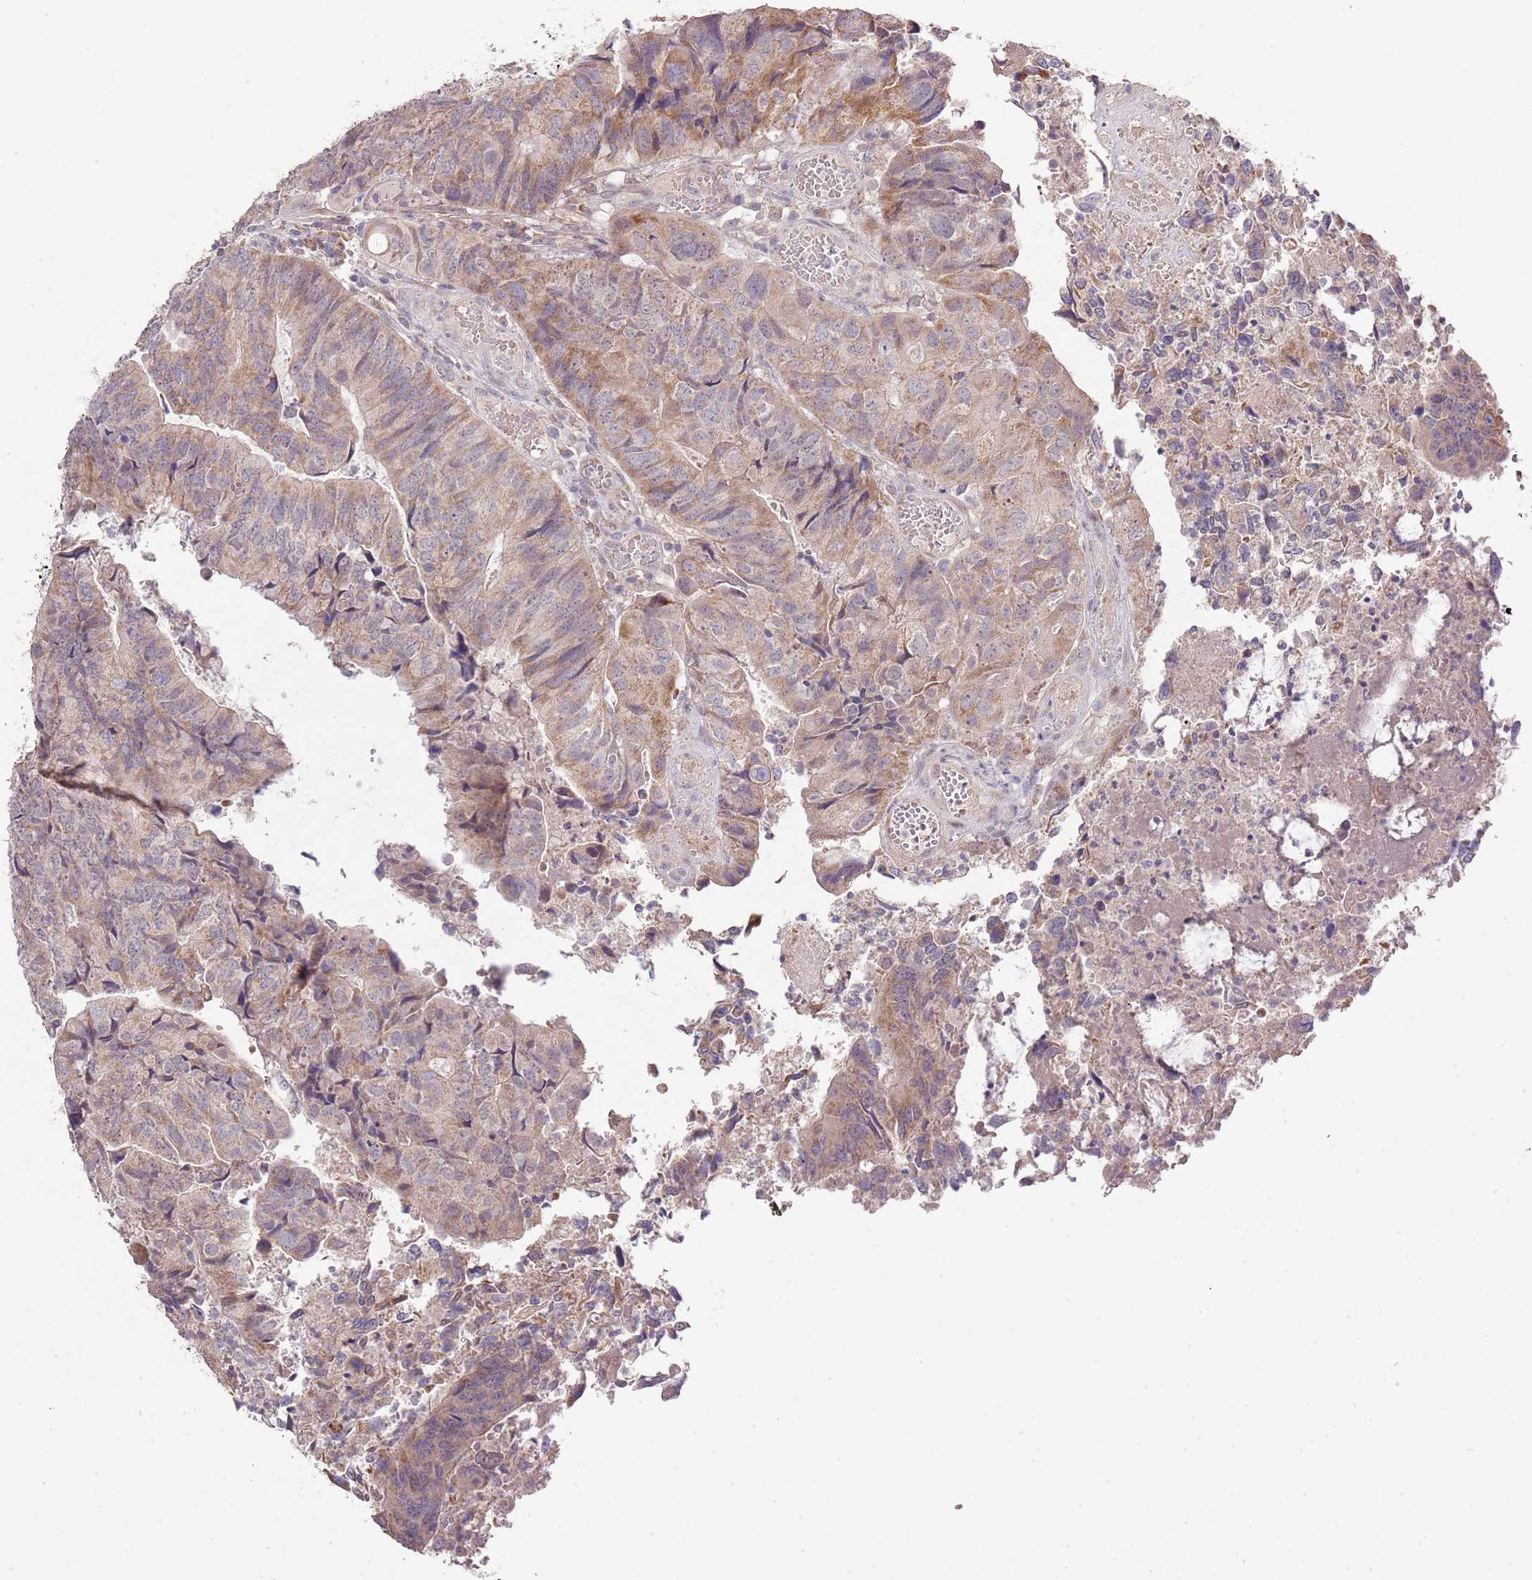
{"staining": {"intensity": "moderate", "quantity": "25%-75%", "location": "cytoplasmic/membranous"}, "tissue": "colorectal cancer", "cell_type": "Tumor cells", "image_type": "cancer", "snomed": [{"axis": "morphology", "description": "Adenocarcinoma, NOS"}, {"axis": "topography", "description": "Colon"}], "caption": "About 25%-75% of tumor cells in colorectal adenocarcinoma reveal moderate cytoplasmic/membranous protein expression as visualized by brown immunohistochemical staining.", "gene": "IVD", "patient": {"sex": "female", "age": 67}}